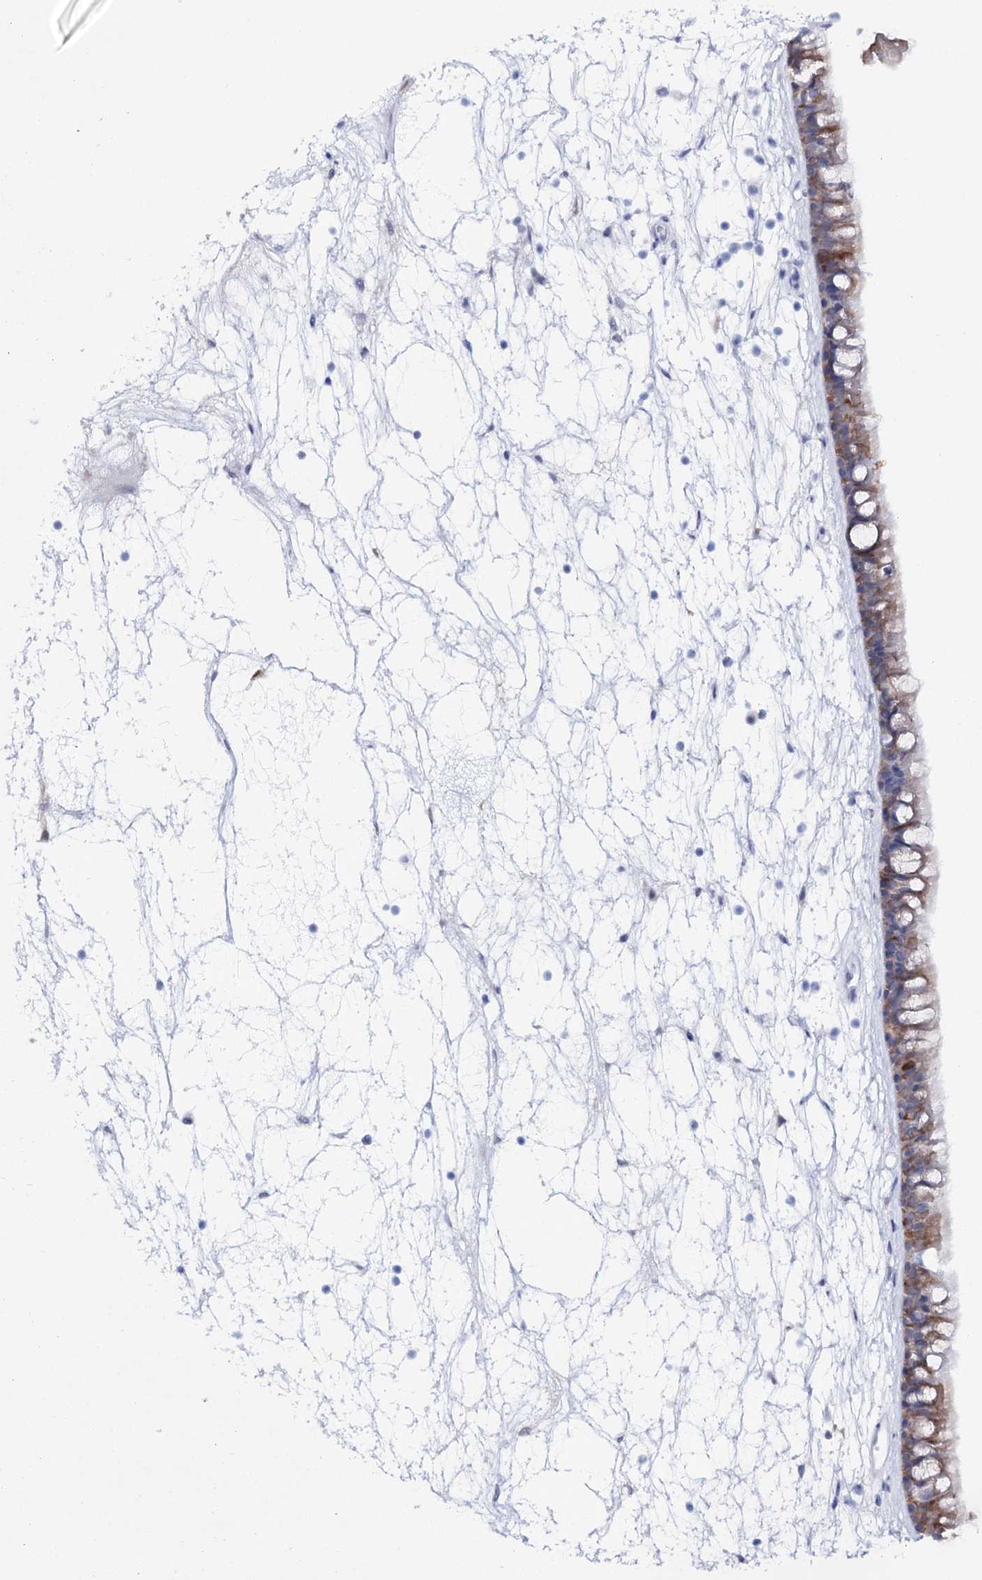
{"staining": {"intensity": "moderate", "quantity": "25%-75%", "location": "cytoplasmic/membranous"}, "tissue": "nasopharynx", "cell_type": "Respiratory epithelial cells", "image_type": "normal", "snomed": [{"axis": "morphology", "description": "Normal tissue, NOS"}, {"axis": "topography", "description": "Nasopharynx"}], "caption": "Nasopharynx stained with DAB immunohistochemistry (IHC) displays medium levels of moderate cytoplasmic/membranous staining in approximately 25%-75% of respiratory epithelial cells.", "gene": "UGDH", "patient": {"sex": "male", "age": 64}}